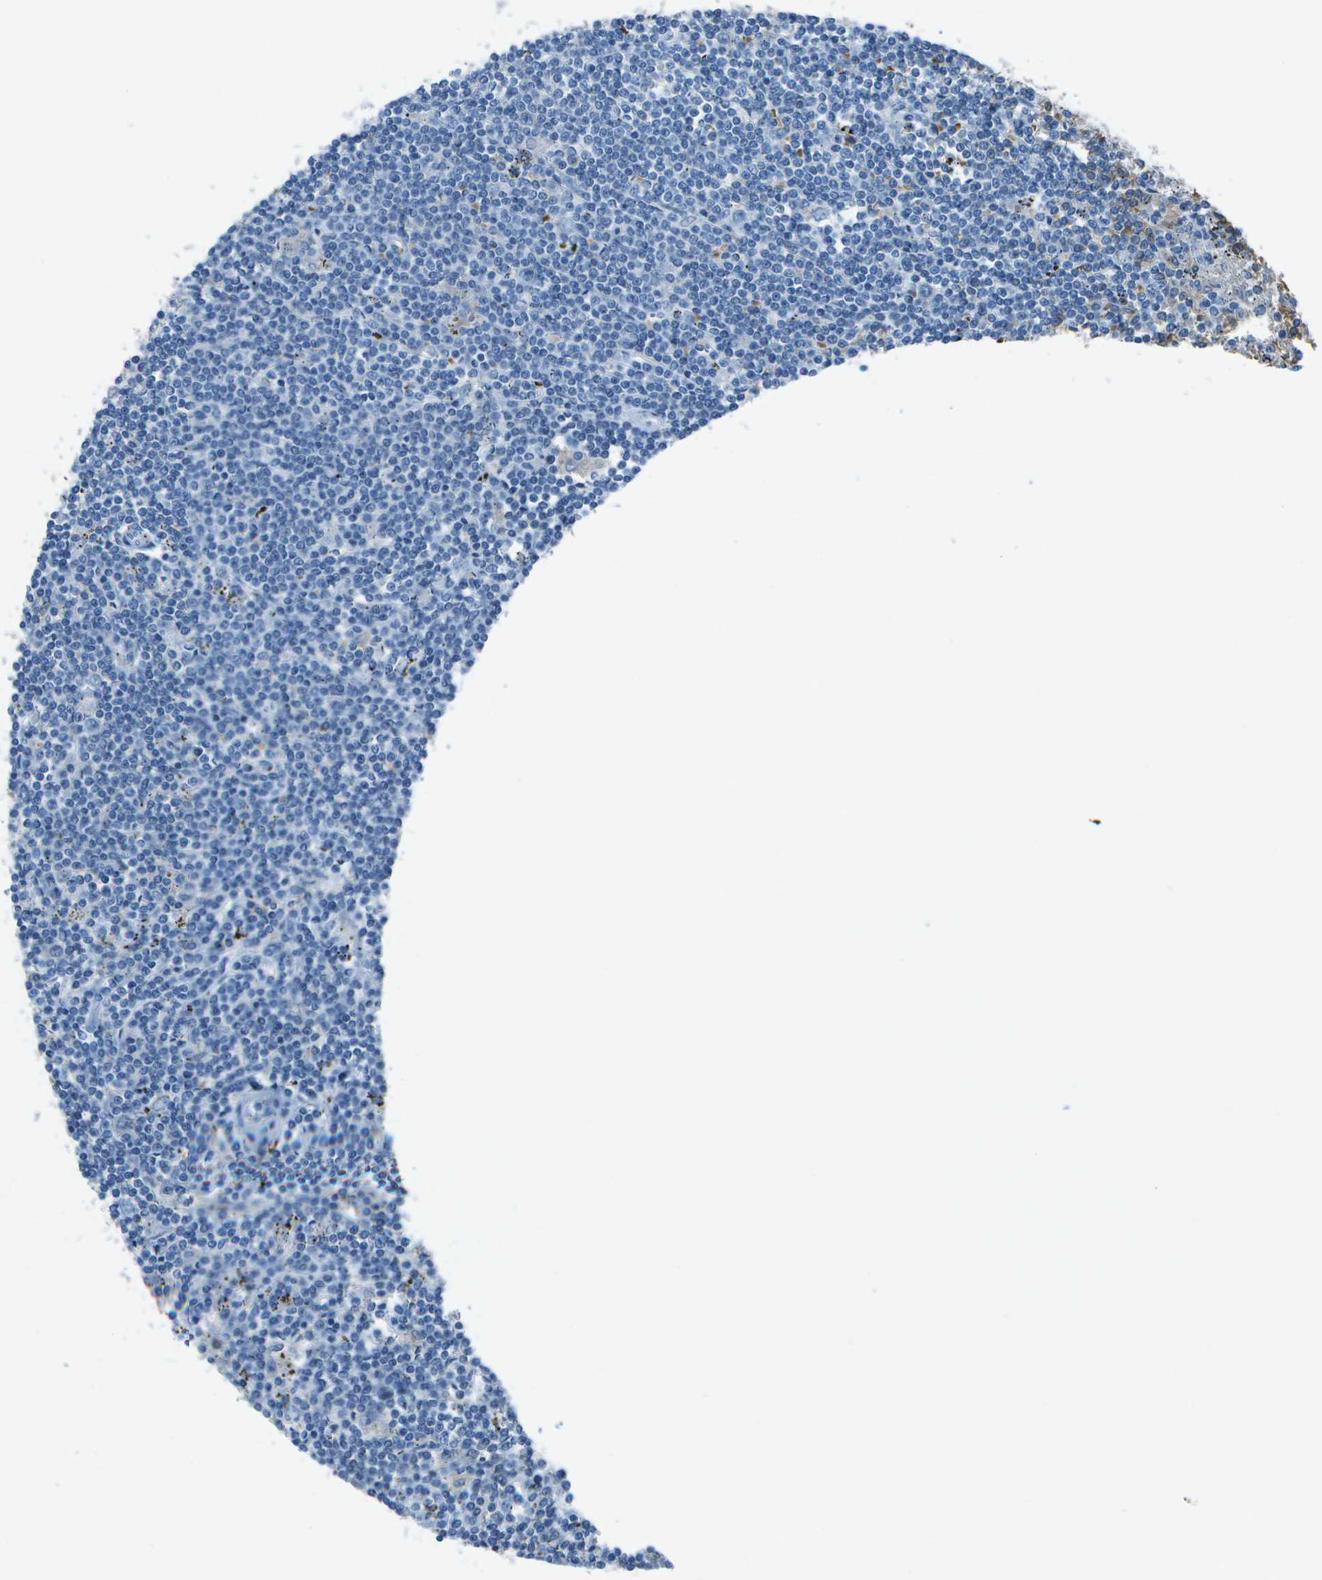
{"staining": {"intensity": "negative", "quantity": "none", "location": "none"}, "tissue": "lymphoma", "cell_type": "Tumor cells", "image_type": "cancer", "snomed": [{"axis": "morphology", "description": "Malignant lymphoma, non-Hodgkin's type, Low grade"}, {"axis": "topography", "description": "Spleen"}], "caption": "This is an immunohistochemistry image of human lymphoma. There is no positivity in tumor cells.", "gene": "ASL", "patient": {"sex": "male", "age": 76}}